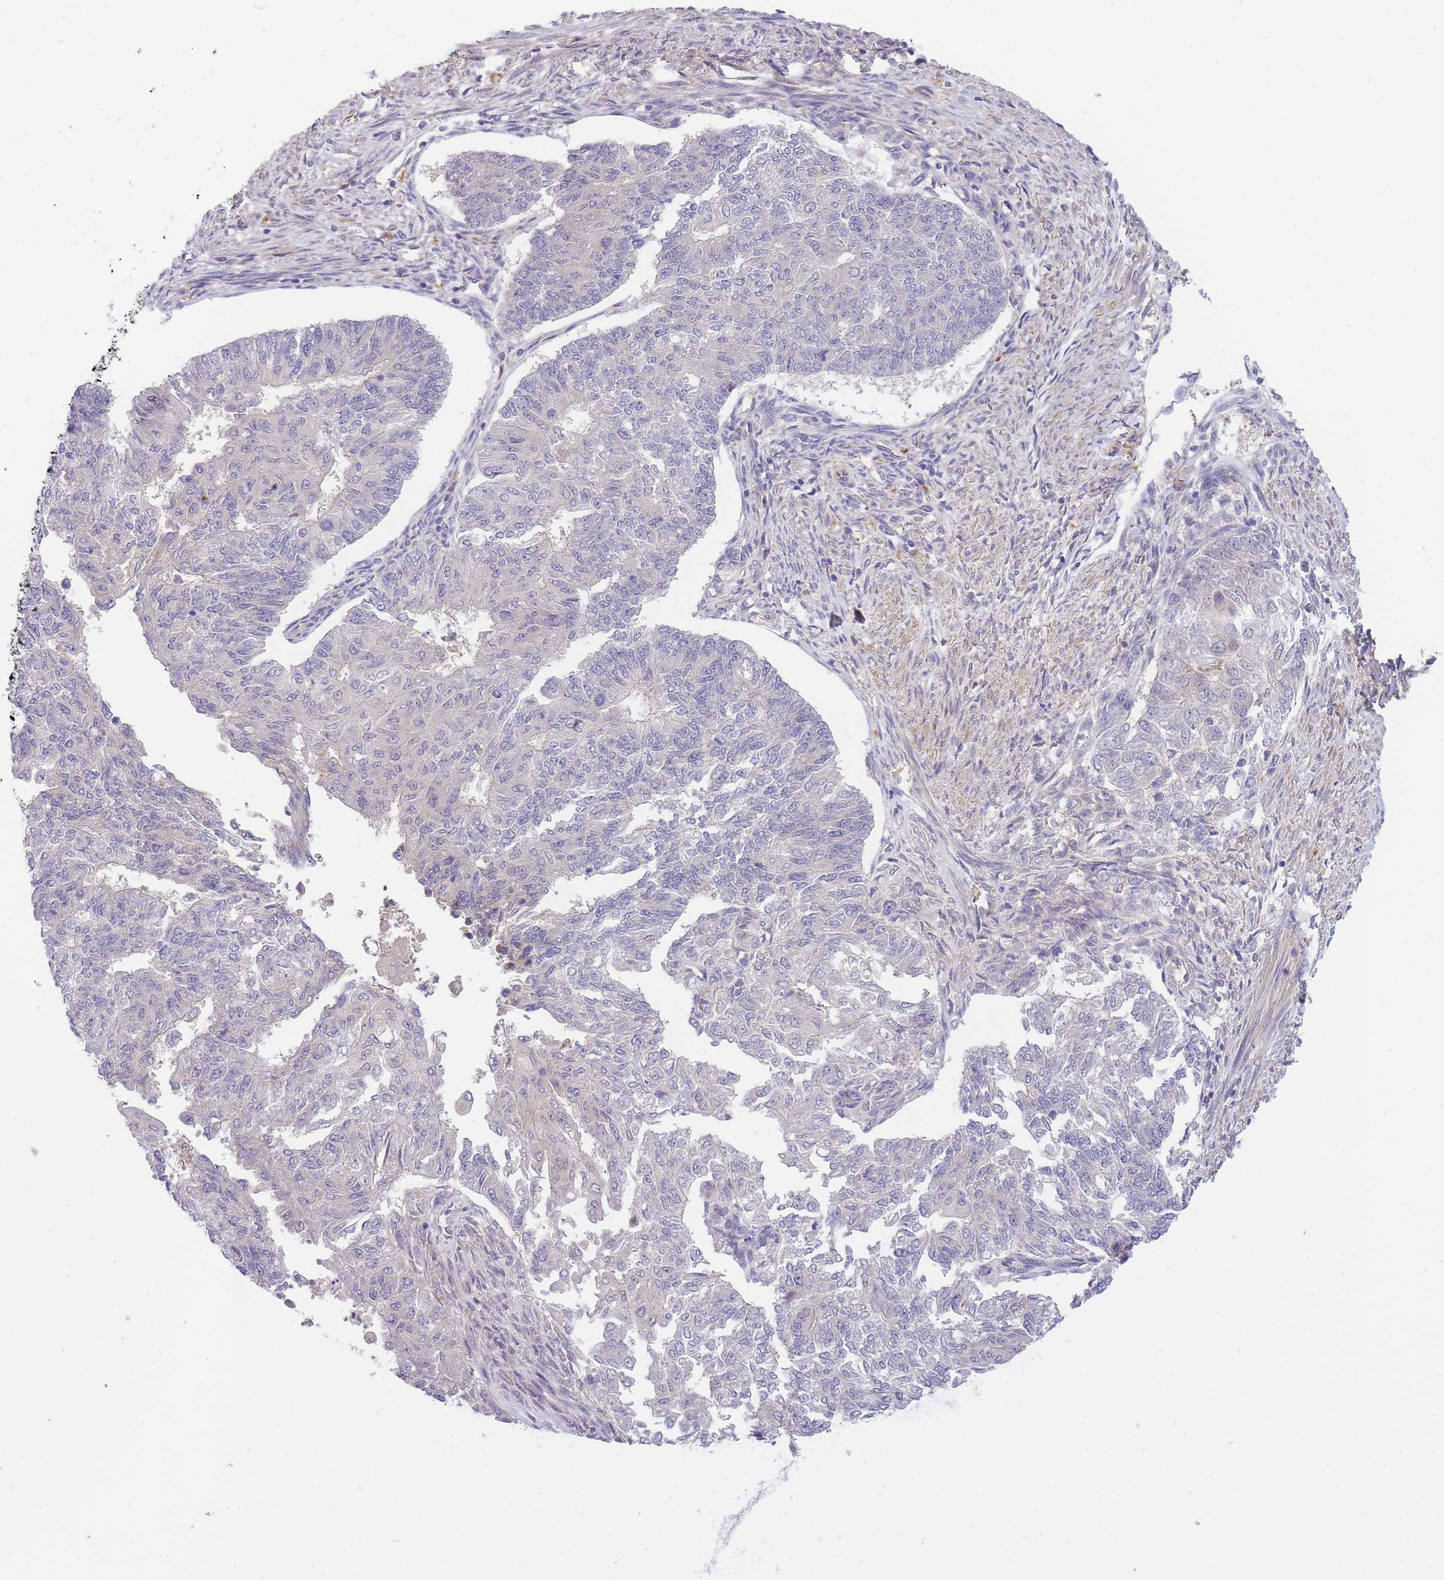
{"staining": {"intensity": "negative", "quantity": "none", "location": "none"}, "tissue": "endometrial cancer", "cell_type": "Tumor cells", "image_type": "cancer", "snomed": [{"axis": "morphology", "description": "Adenocarcinoma, NOS"}, {"axis": "topography", "description": "Endometrium"}], "caption": "IHC photomicrograph of neoplastic tissue: human endometrial cancer (adenocarcinoma) stained with DAB reveals no significant protein staining in tumor cells.", "gene": "CRYGN", "patient": {"sex": "female", "age": 32}}